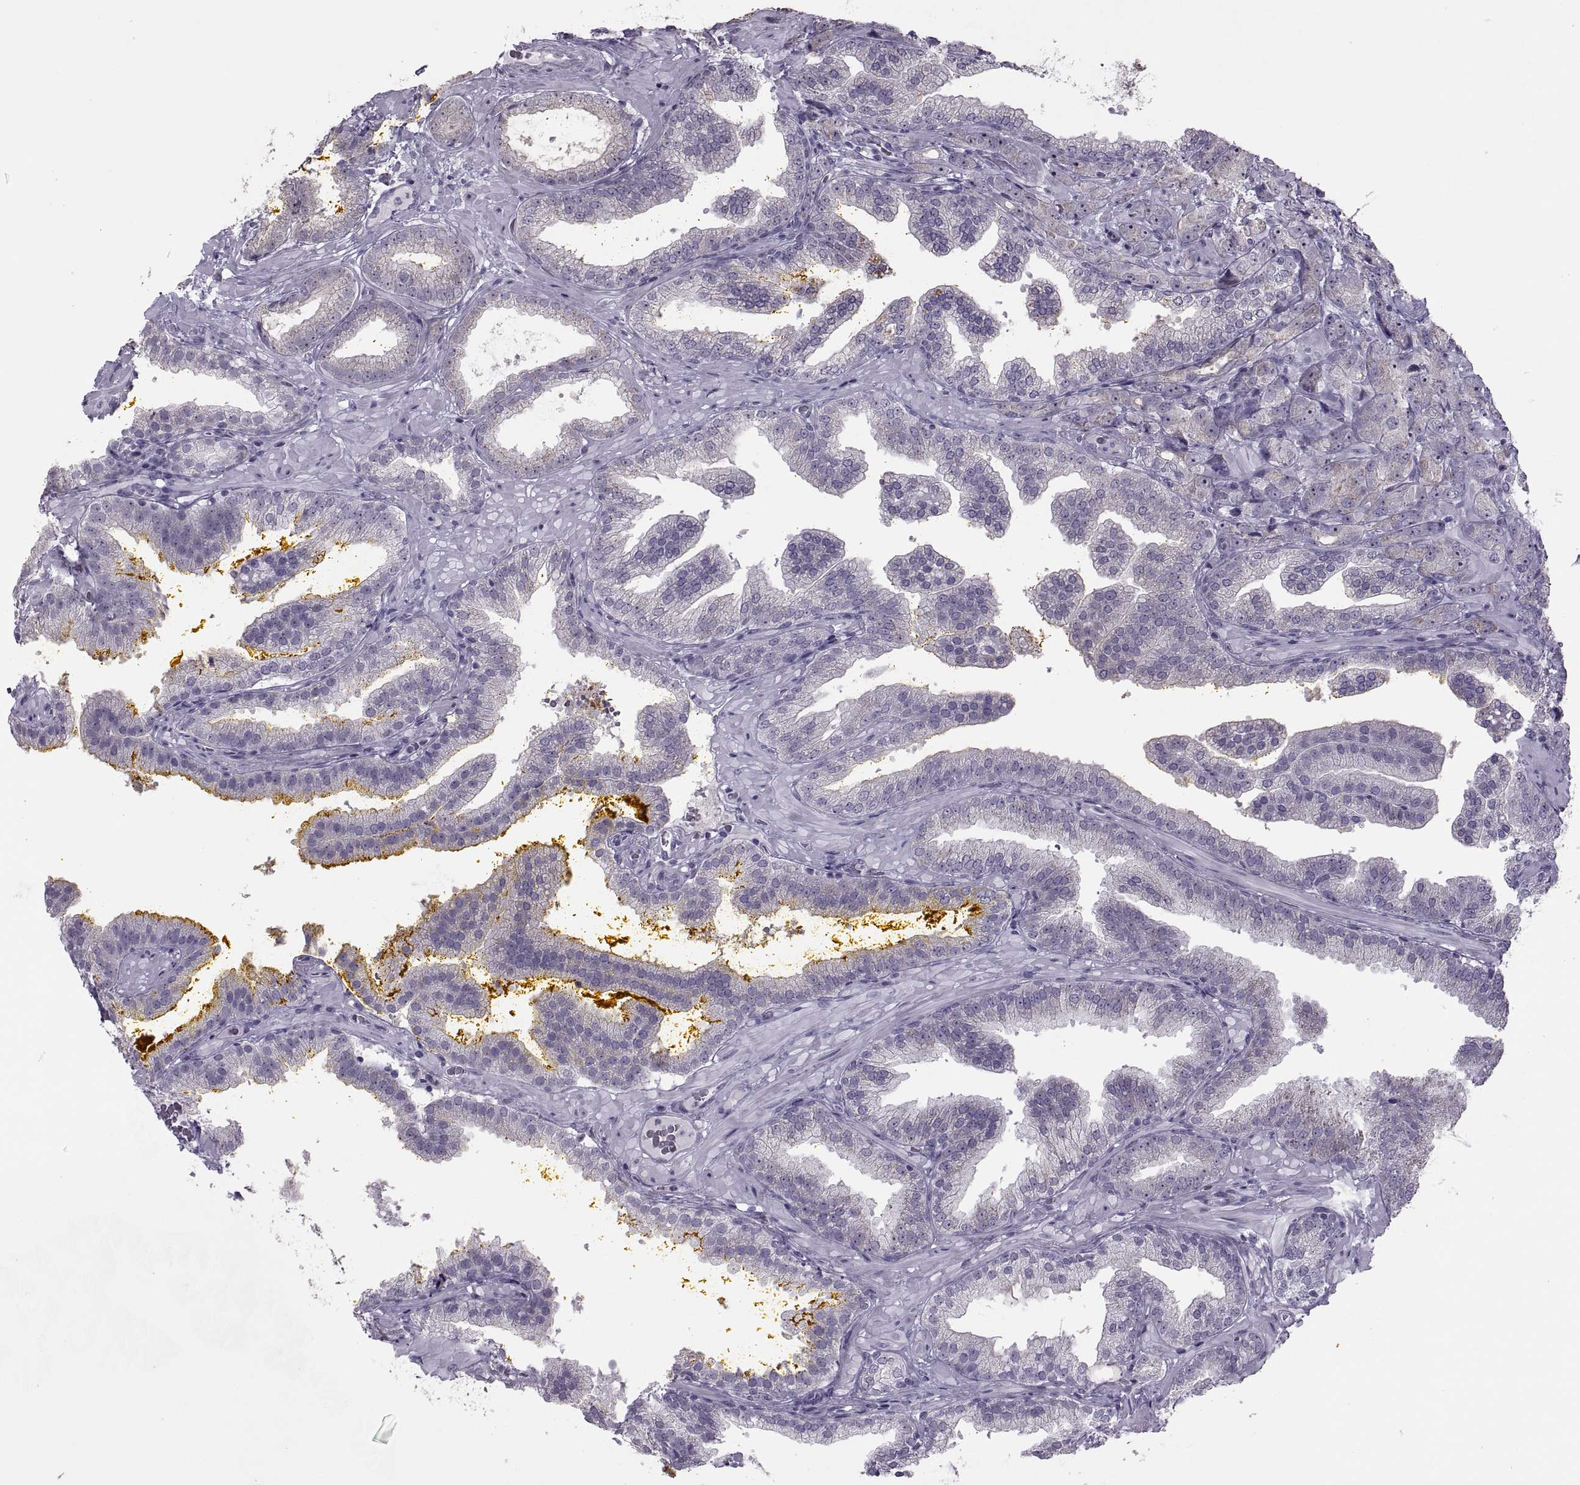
{"staining": {"intensity": "negative", "quantity": "none", "location": "none"}, "tissue": "prostate cancer", "cell_type": "Tumor cells", "image_type": "cancer", "snomed": [{"axis": "morphology", "description": "Adenocarcinoma, NOS"}, {"axis": "topography", "description": "Prostate"}], "caption": "IHC micrograph of human prostate adenocarcinoma stained for a protein (brown), which demonstrates no staining in tumor cells.", "gene": "ASIC2", "patient": {"sex": "male", "age": 63}}